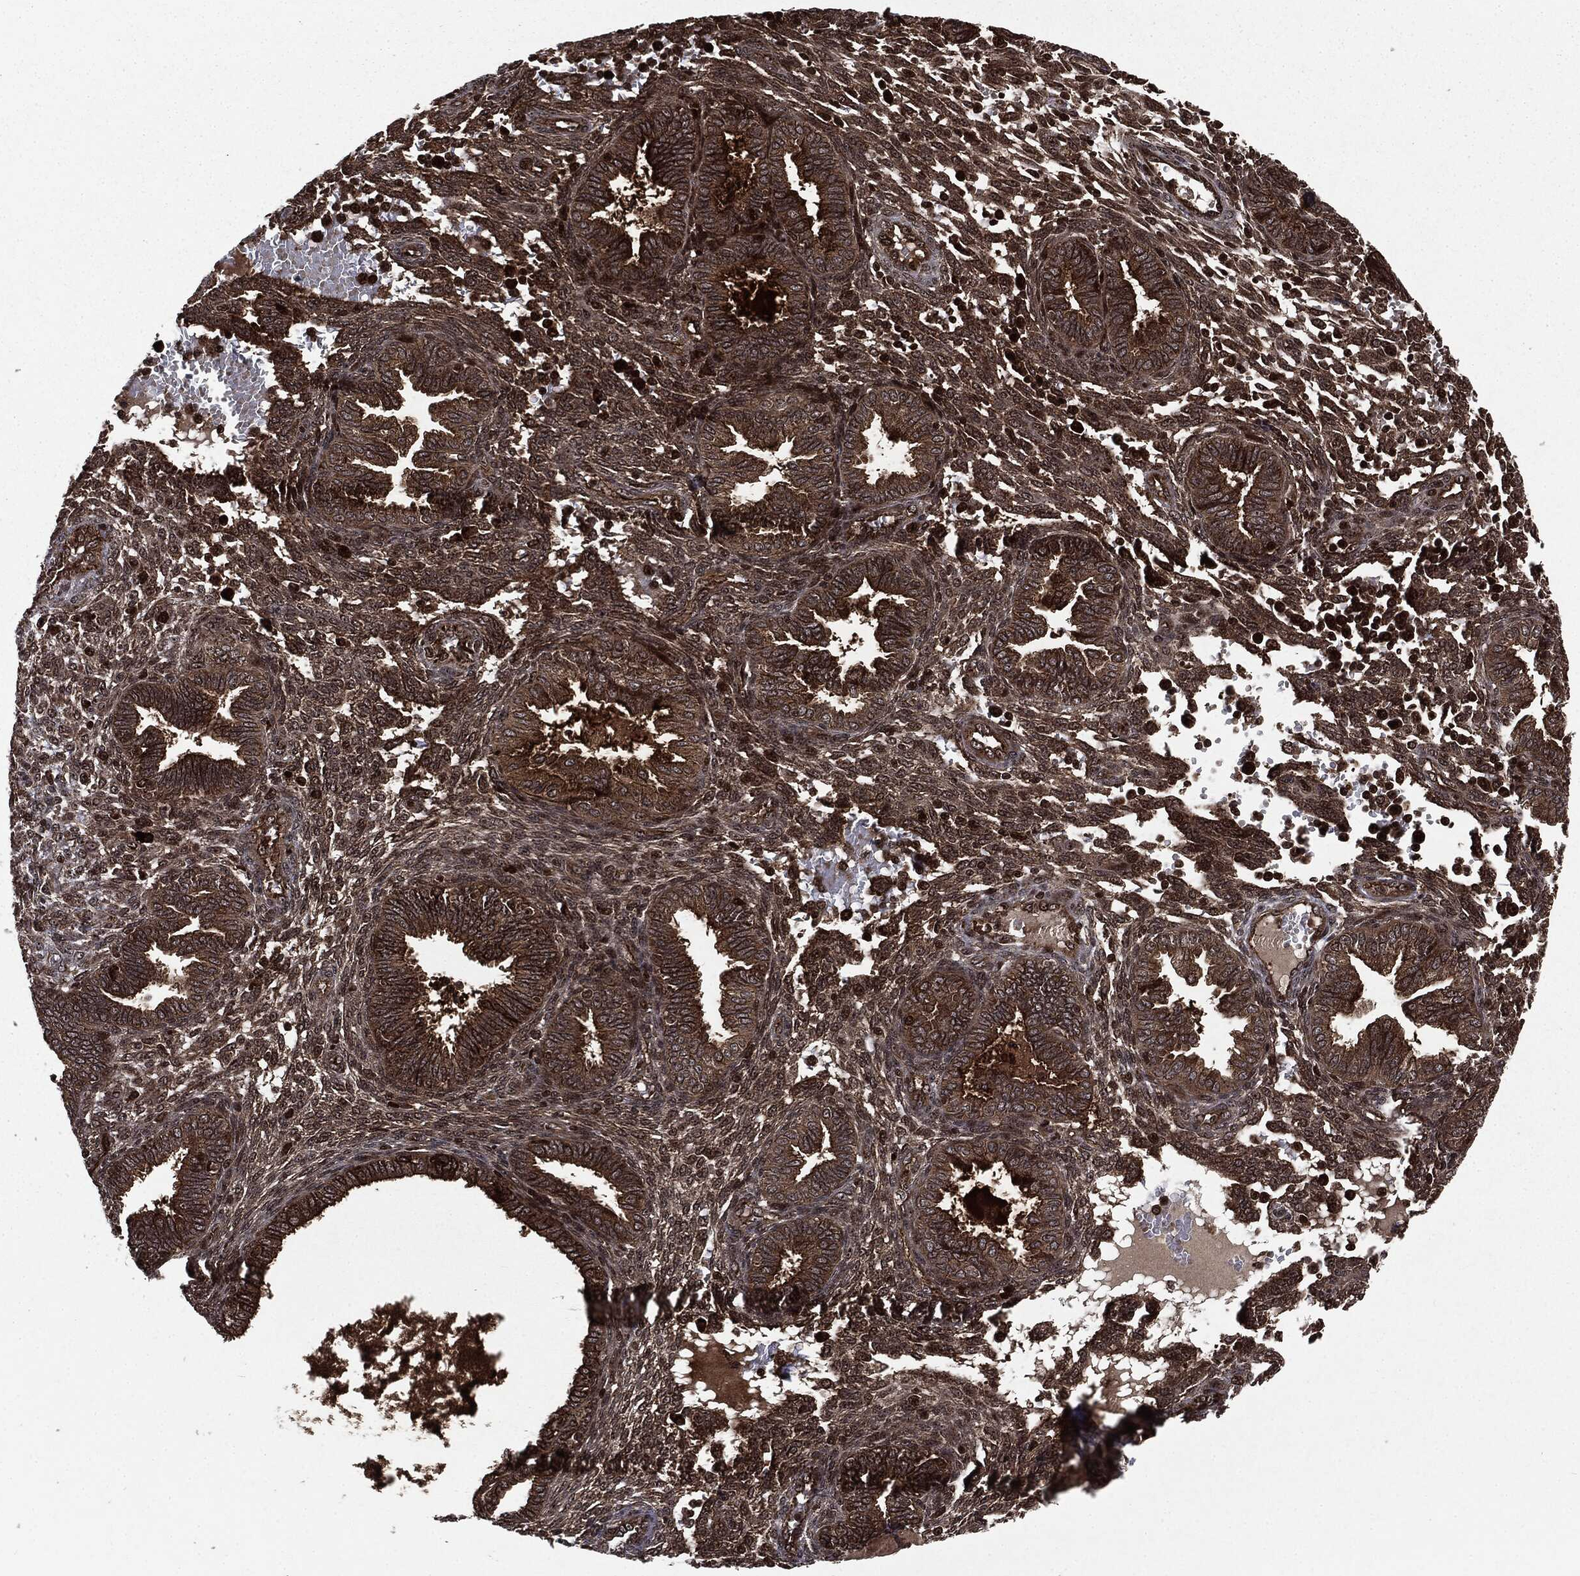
{"staining": {"intensity": "moderate", "quantity": "<25%", "location": "nuclear"}, "tissue": "endometrium", "cell_type": "Cells in endometrial stroma", "image_type": "normal", "snomed": [{"axis": "morphology", "description": "Normal tissue, NOS"}, {"axis": "topography", "description": "Endometrium"}], "caption": "Endometrium stained for a protein displays moderate nuclear positivity in cells in endometrial stroma. (DAB IHC, brown staining for protein, blue staining for nuclei).", "gene": "CARD6", "patient": {"sex": "female", "age": 42}}